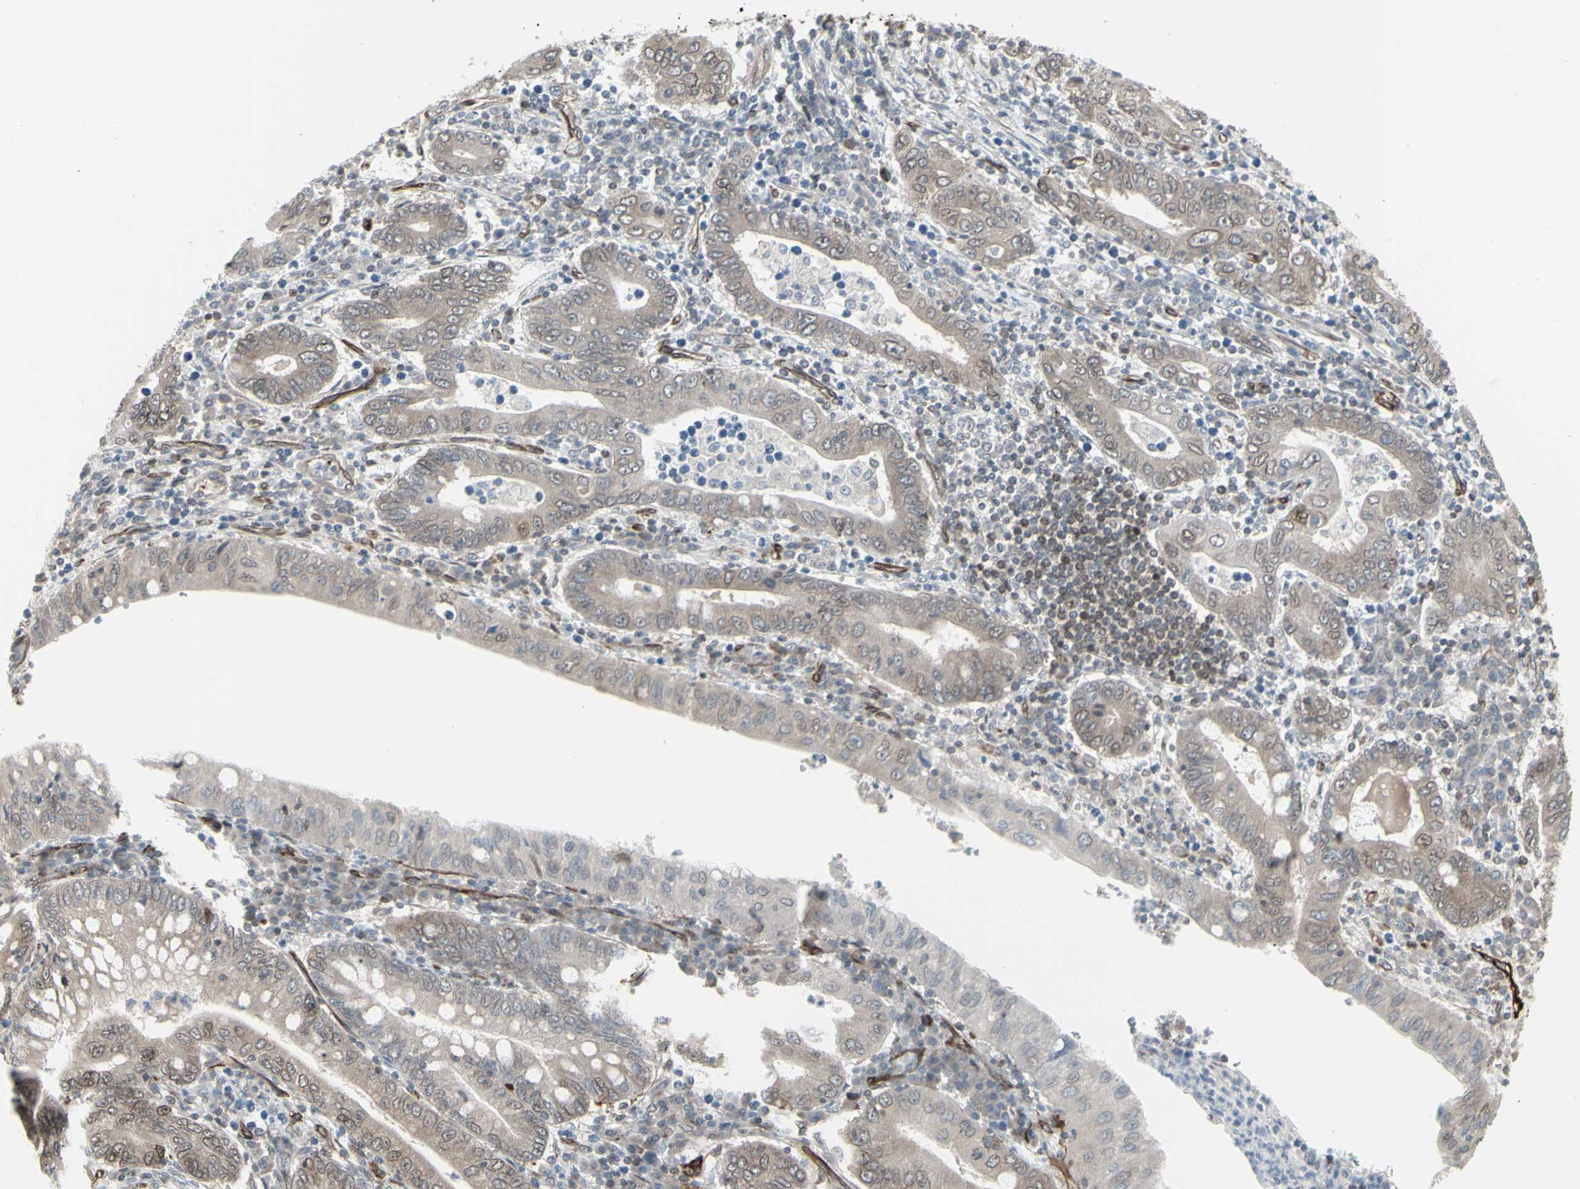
{"staining": {"intensity": "weak", "quantity": "25%-75%", "location": "cytoplasmic/membranous,nuclear"}, "tissue": "stomach cancer", "cell_type": "Tumor cells", "image_type": "cancer", "snomed": [{"axis": "morphology", "description": "Normal tissue, NOS"}, {"axis": "morphology", "description": "Adenocarcinoma, NOS"}, {"axis": "topography", "description": "Esophagus"}, {"axis": "topography", "description": "Stomach, upper"}, {"axis": "topography", "description": "Peripheral nerve tissue"}], "caption": "Adenocarcinoma (stomach) stained for a protein displays weak cytoplasmic/membranous and nuclear positivity in tumor cells.", "gene": "DTX3L", "patient": {"sex": "male", "age": 62}}